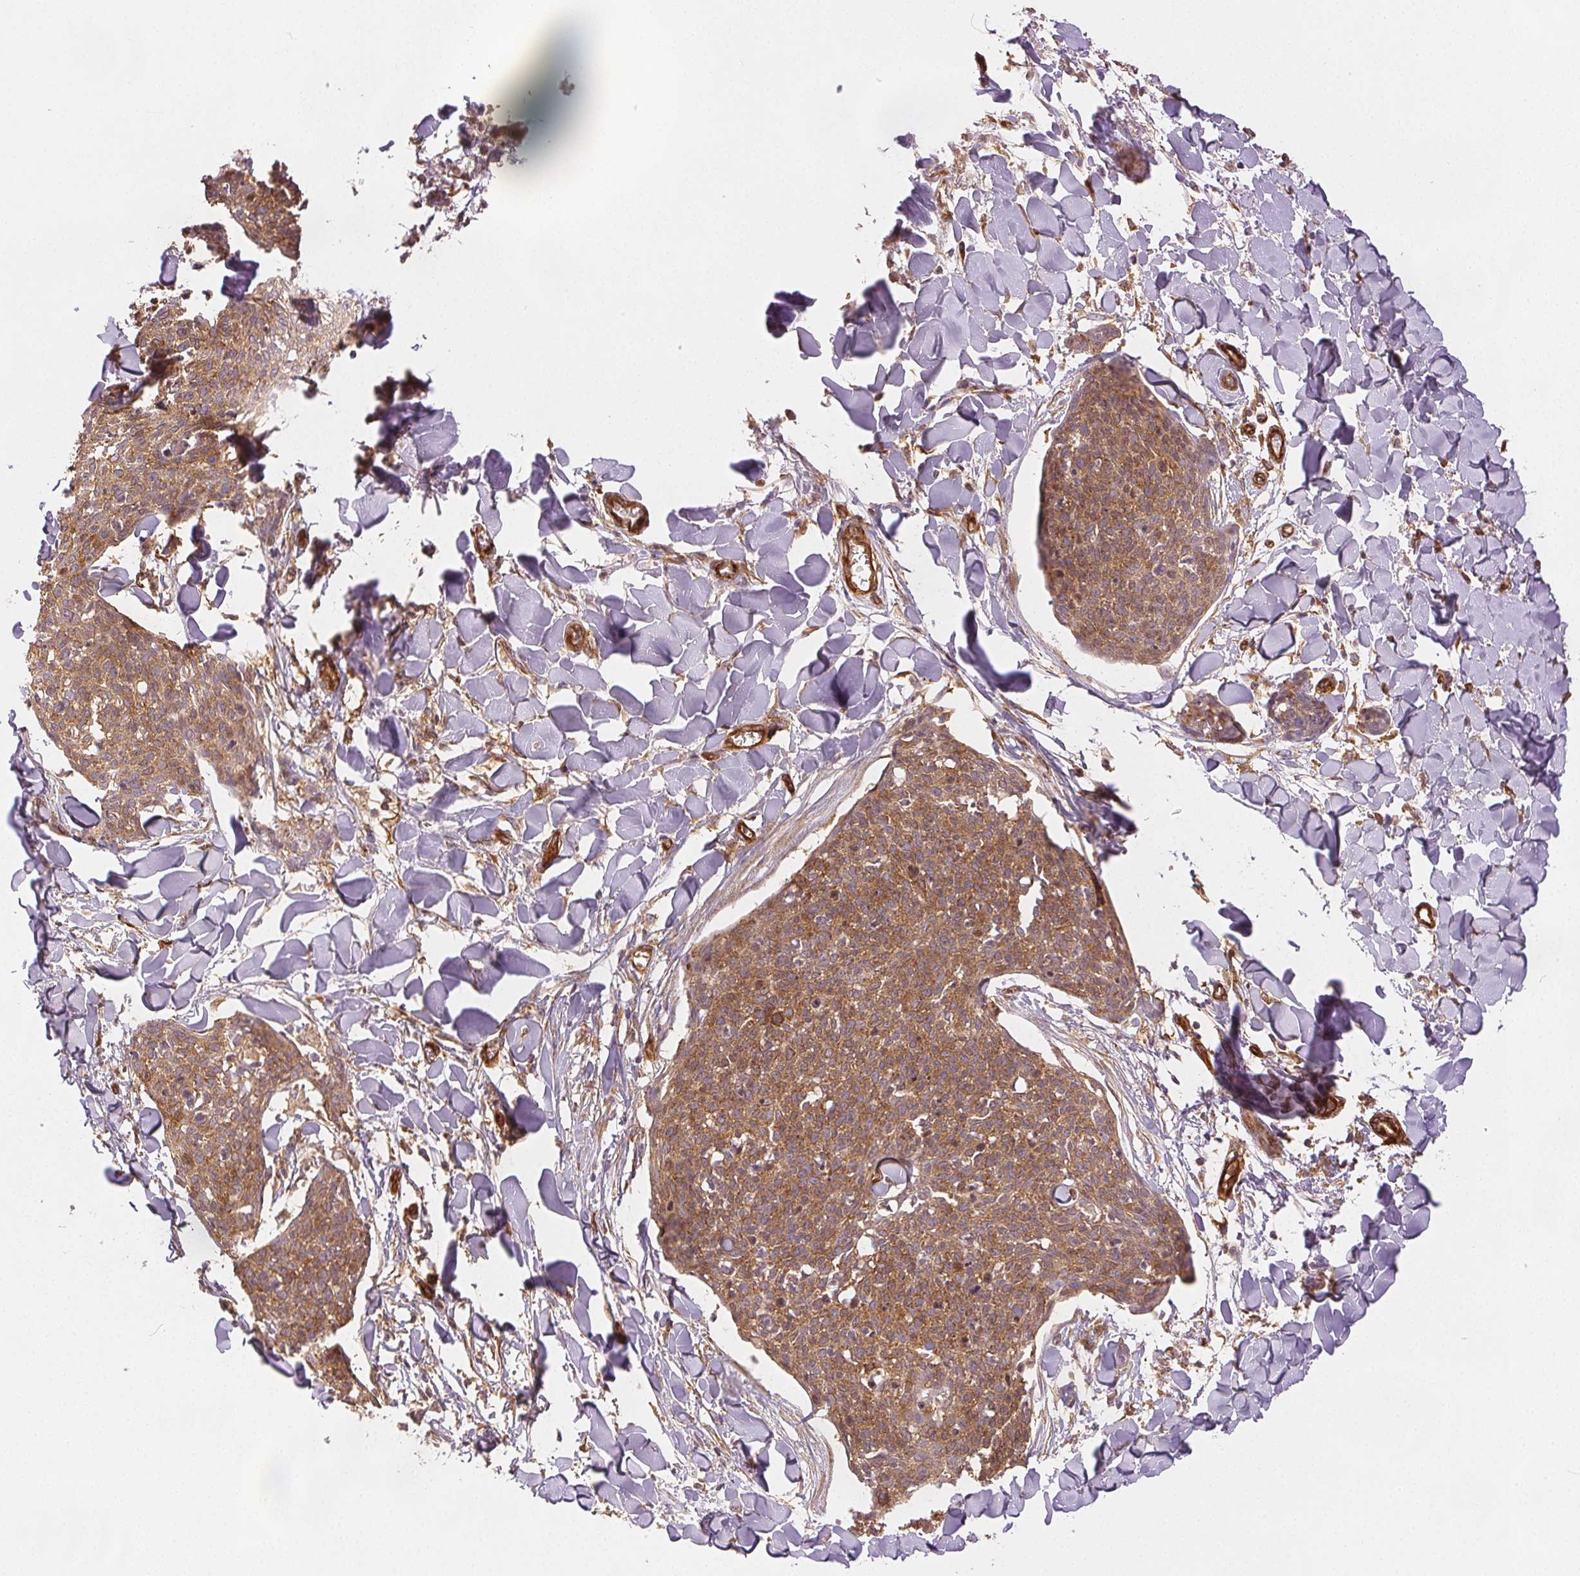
{"staining": {"intensity": "moderate", "quantity": ">75%", "location": "cytoplasmic/membranous"}, "tissue": "skin cancer", "cell_type": "Tumor cells", "image_type": "cancer", "snomed": [{"axis": "morphology", "description": "Squamous cell carcinoma, NOS"}, {"axis": "topography", "description": "Skin"}, {"axis": "topography", "description": "Vulva"}], "caption": "Protein expression analysis of skin cancer reveals moderate cytoplasmic/membranous positivity in approximately >75% of tumor cells. (DAB IHC with brightfield microscopy, high magnification).", "gene": "DIAPH2", "patient": {"sex": "female", "age": 75}}